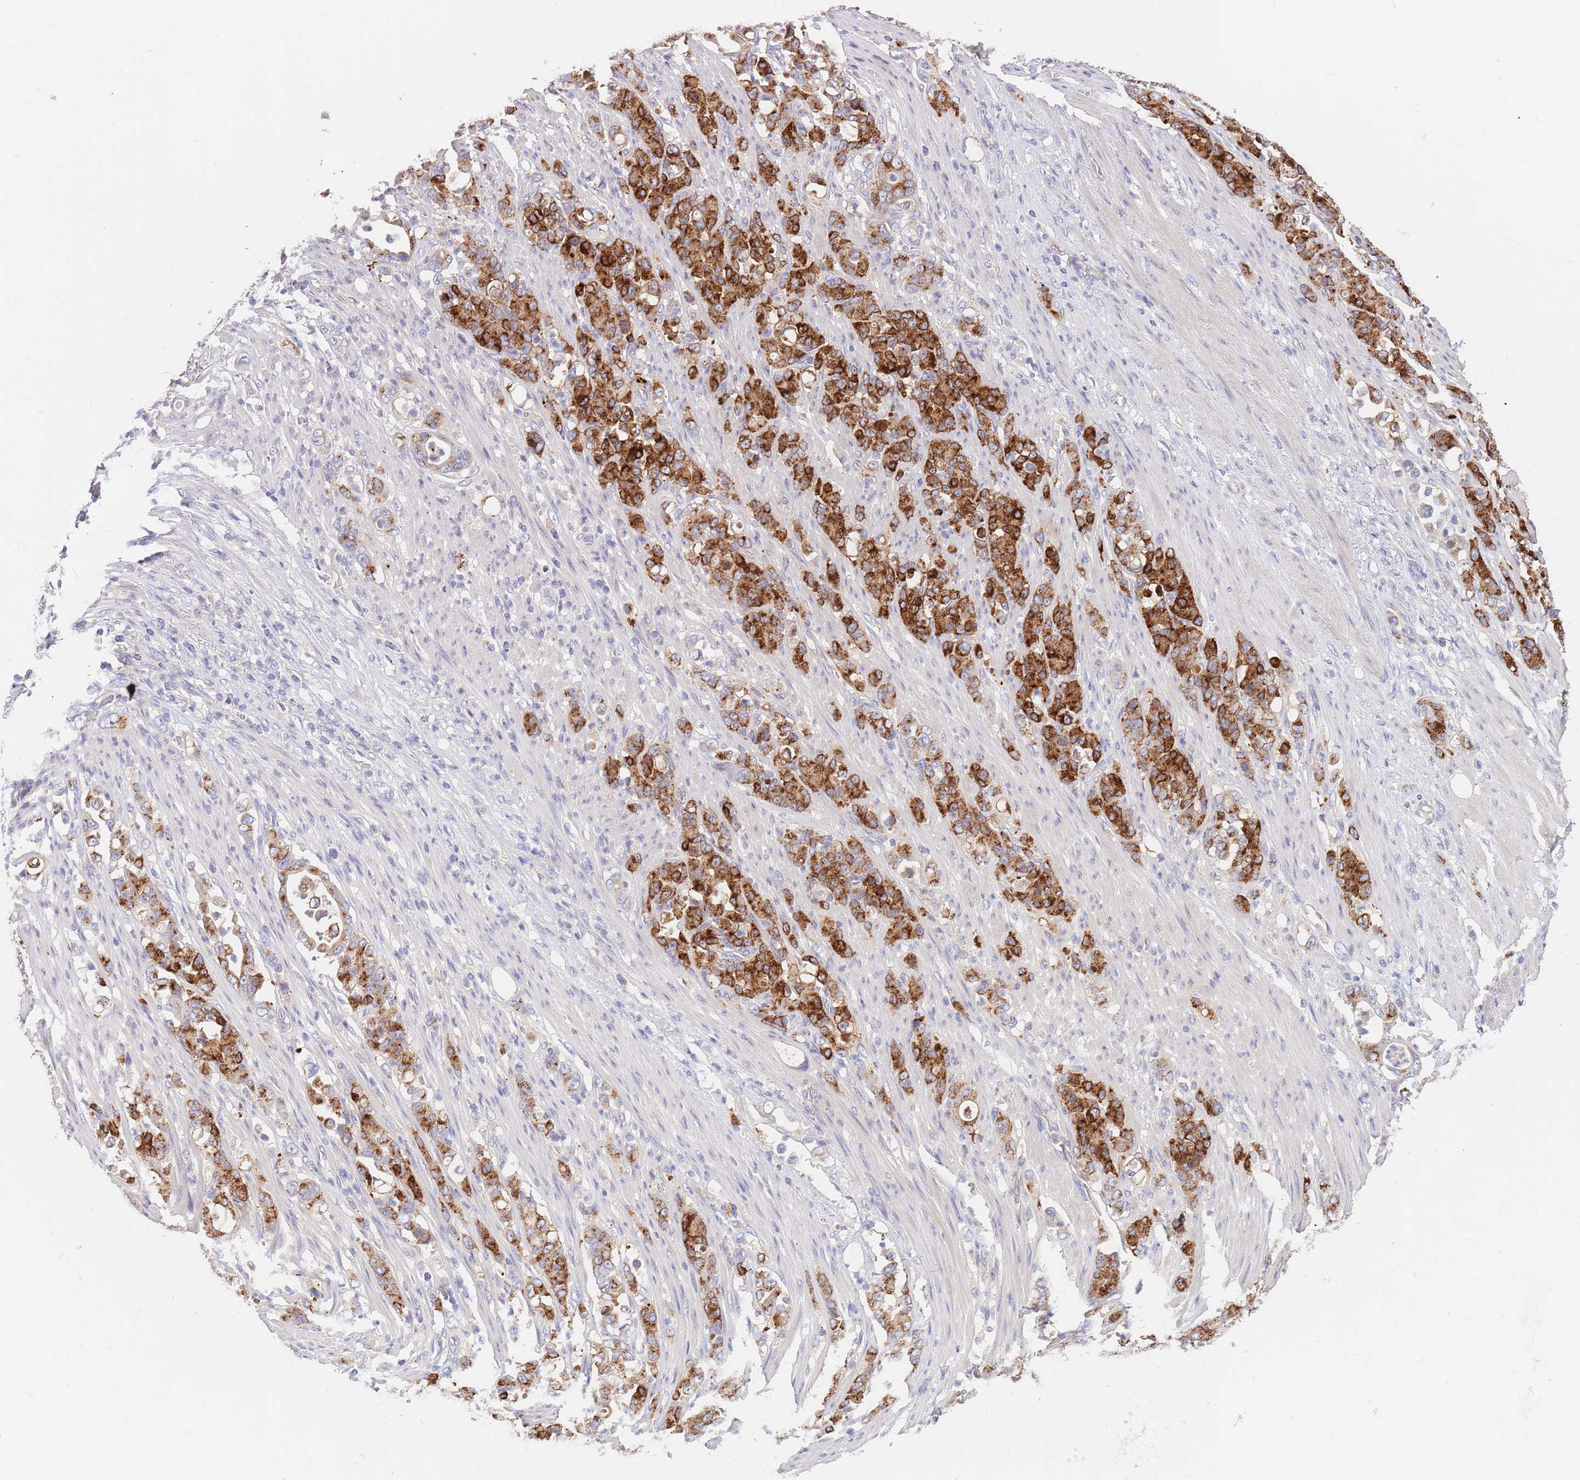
{"staining": {"intensity": "strong", "quantity": ">75%", "location": "cytoplasmic/membranous"}, "tissue": "stomach cancer", "cell_type": "Tumor cells", "image_type": "cancer", "snomed": [{"axis": "morphology", "description": "Normal tissue, NOS"}, {"axis": "morphology", "description": "Adenocarcinoma, NOS"}, {"axis": "topography", "description": "Stomach"}], "caption": "A brown stain labels strong cytoplasmic/membranous positivity of a protein in human stomach cancer tumor cells. (DAB IHC with brightfield microscopy, high magnification).", "gene": "BORCS5", "patient": {"sex": "female", "age": 79}}